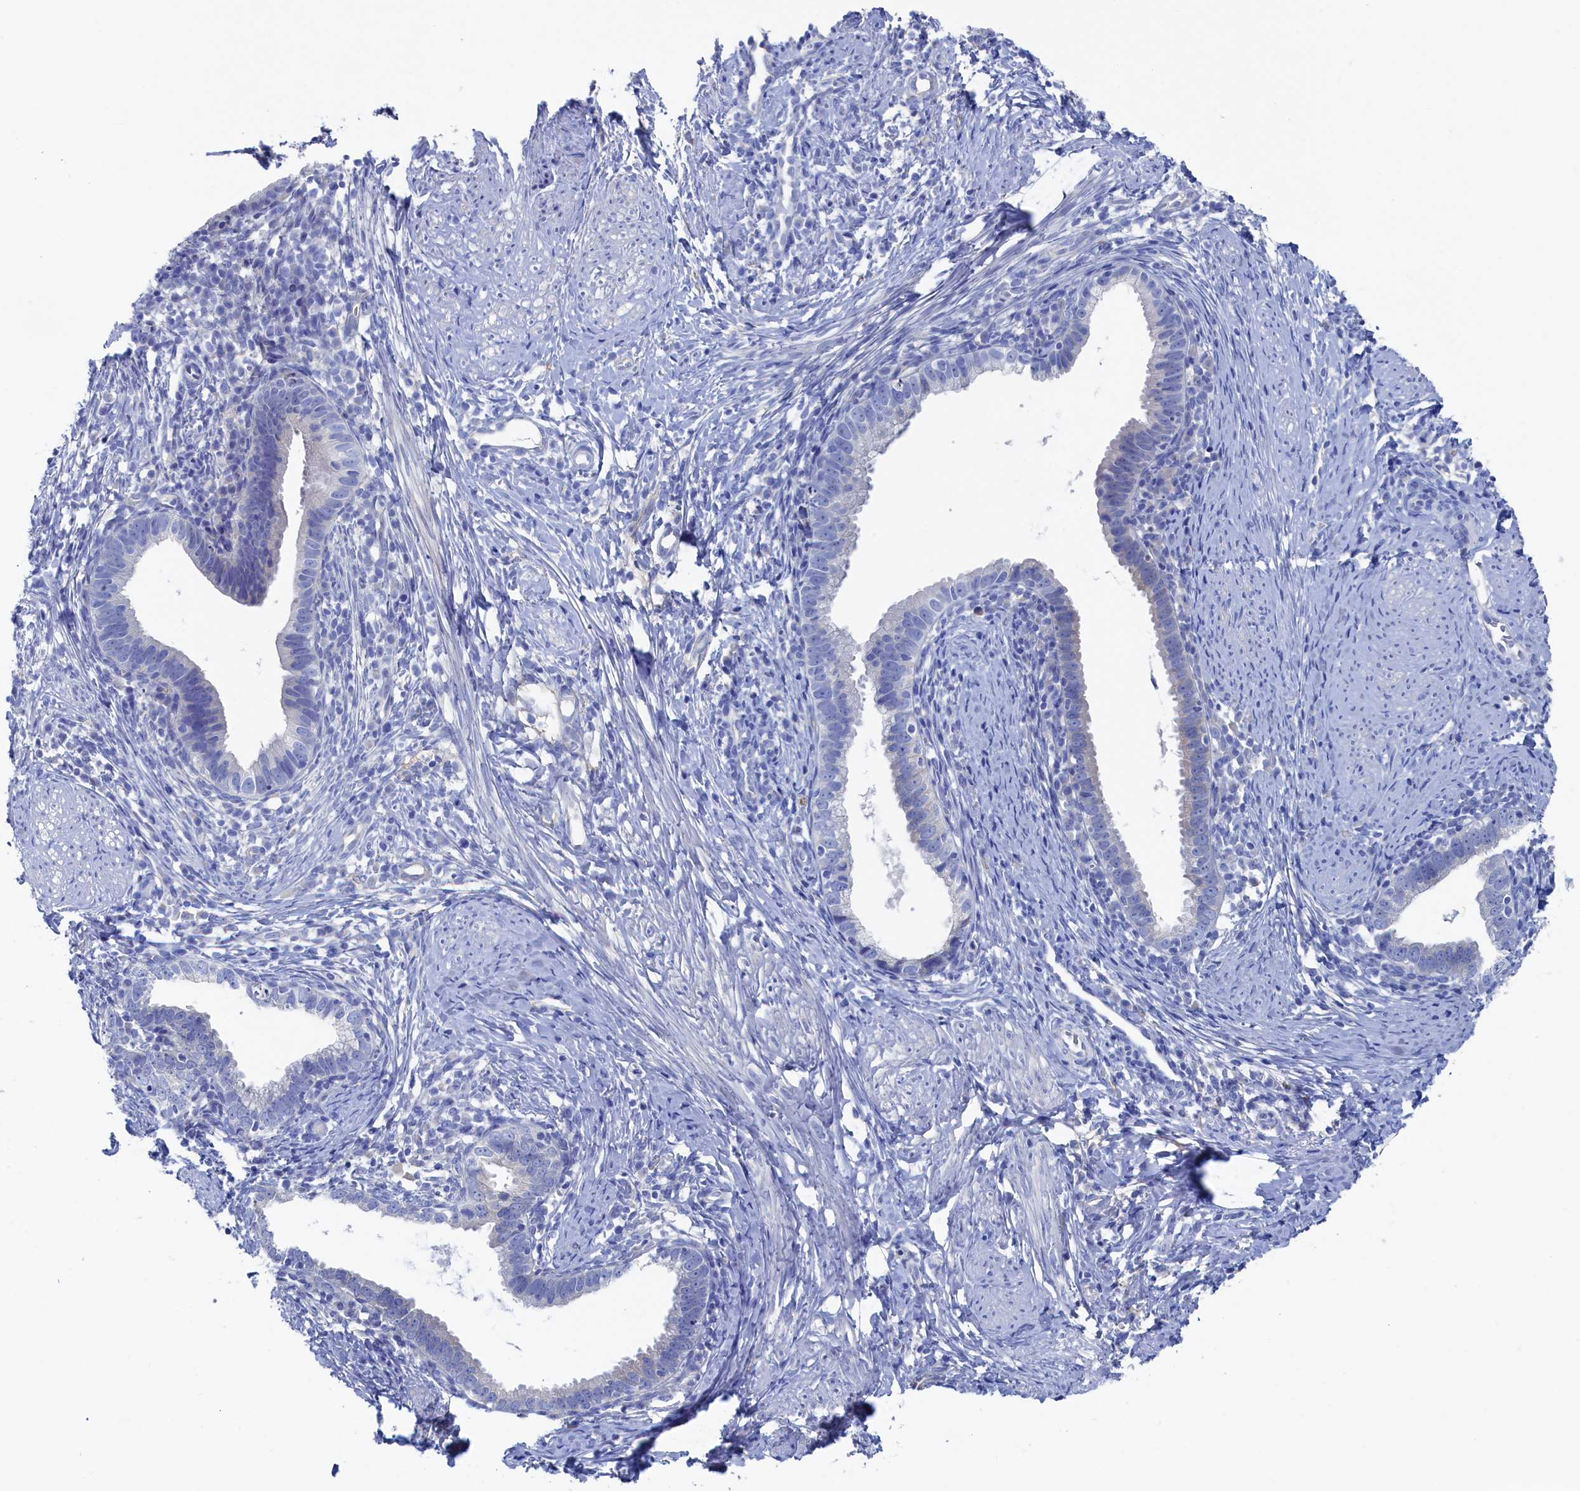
{"staining": {"intensity": "negative", "quantity": "none", "location": "none"}, "tissue": "cervical cancer", "cell_type": "Tumor cells", "image_type": "cancer", "snomed": [{"axis": "morphology", "description": "Adenocarcinoma, NOS"}, {"axis": "topography", "description": "Cervix"}], "caption": "Immunohistochemistry (IHC) image of neoplastic tissue: human cervical cancer stained with DAB reveals no significant protein positivity in tumor cells.", "gene": "TMOD2", "patient": {"sex": "female", "age": 36}}